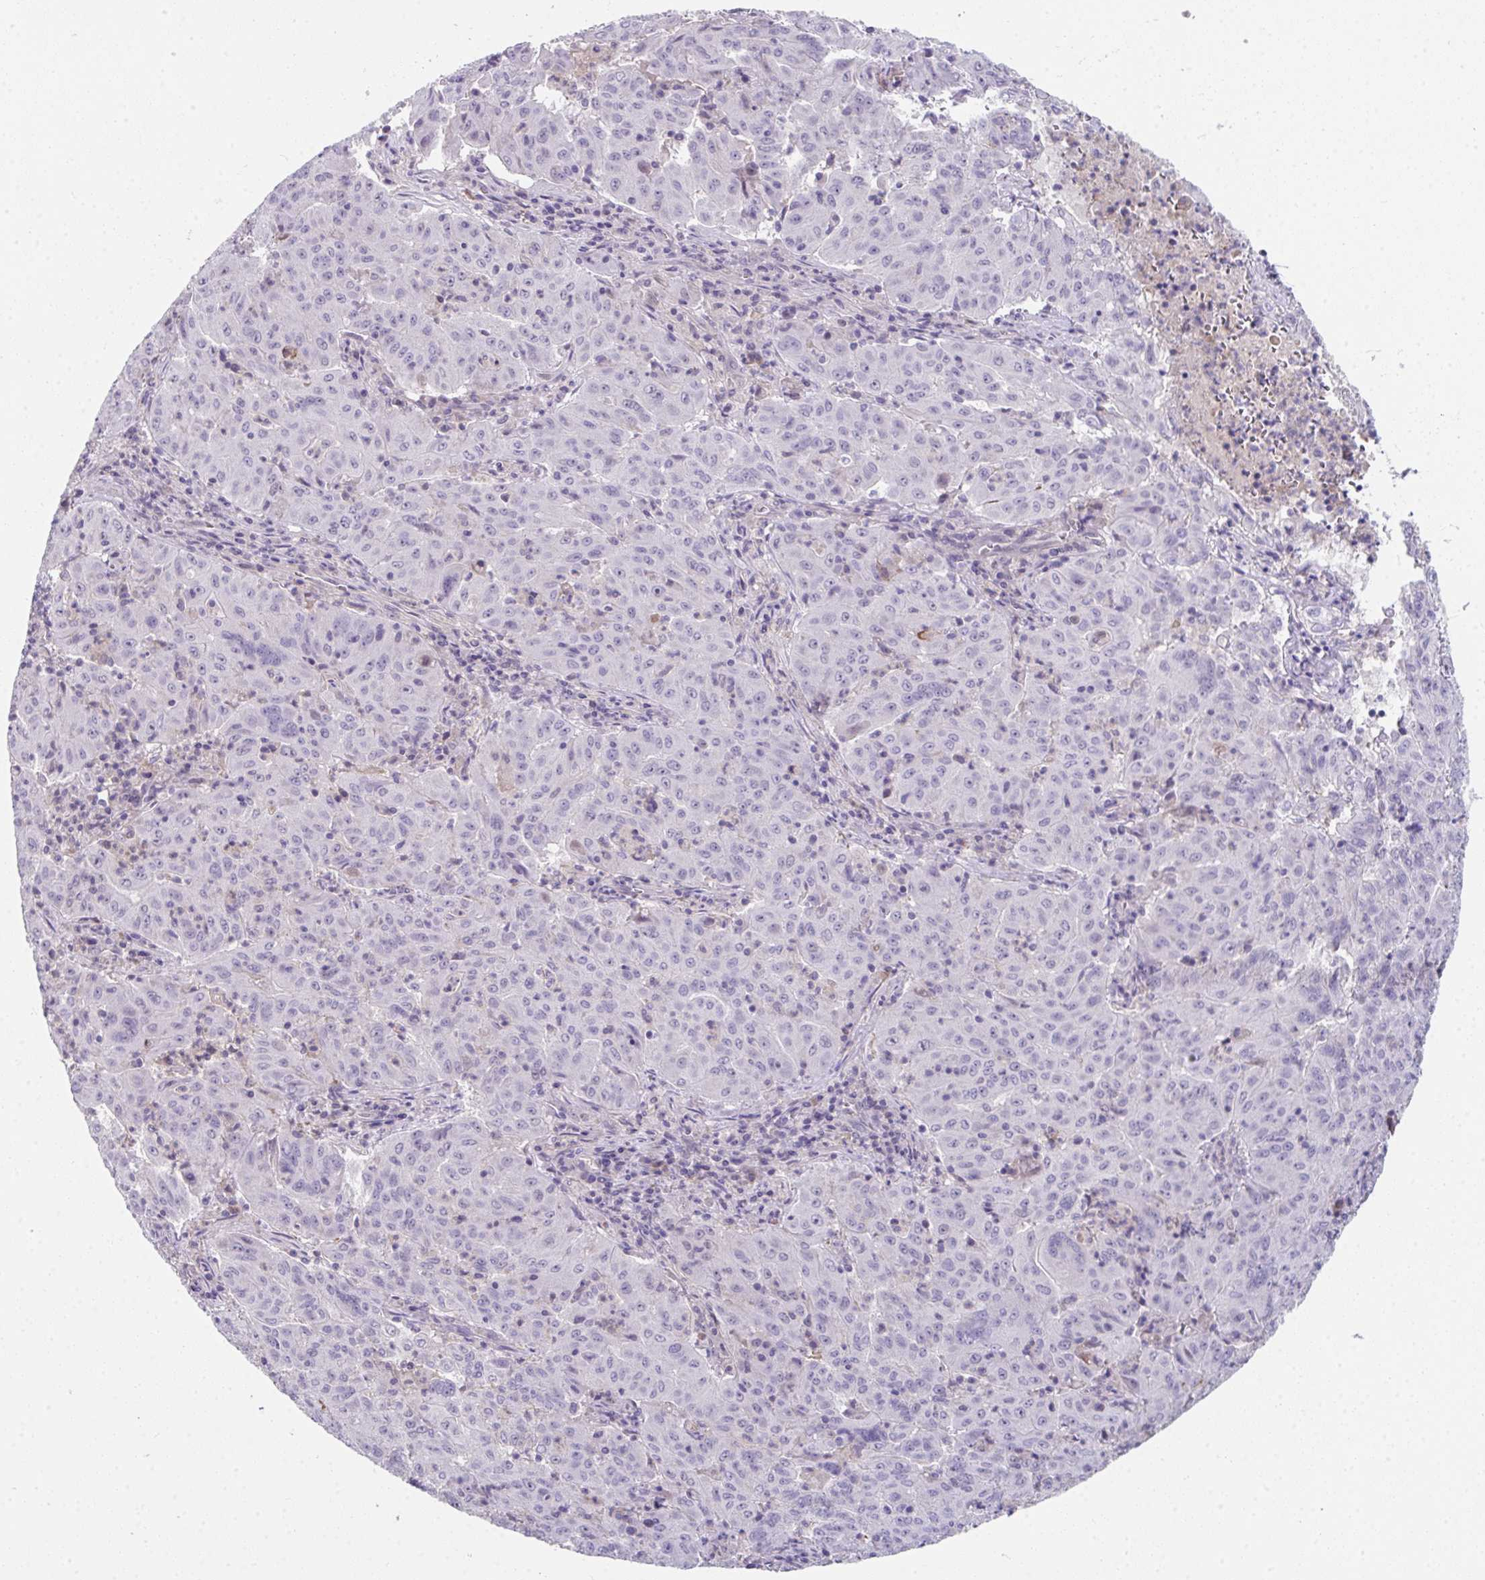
{"staining": {"intensity": "negative", "quantity": "none", "location": "none"}, "tissue": "pancreatic cancer", "cell_type": "Tumor cells", "image_type": "cancer", "snomed": [{"axis": "morphology", "description": "Adenocarcinoma, NOS"}, {"axis": "topography", "description": "Pancreas"}], "caption": "A photomicrograph of human pancreatic cancer is negative for staining in tumor cells.", "gene": "GLTPD2", "patient": {"sex": "male", "age": 63}}